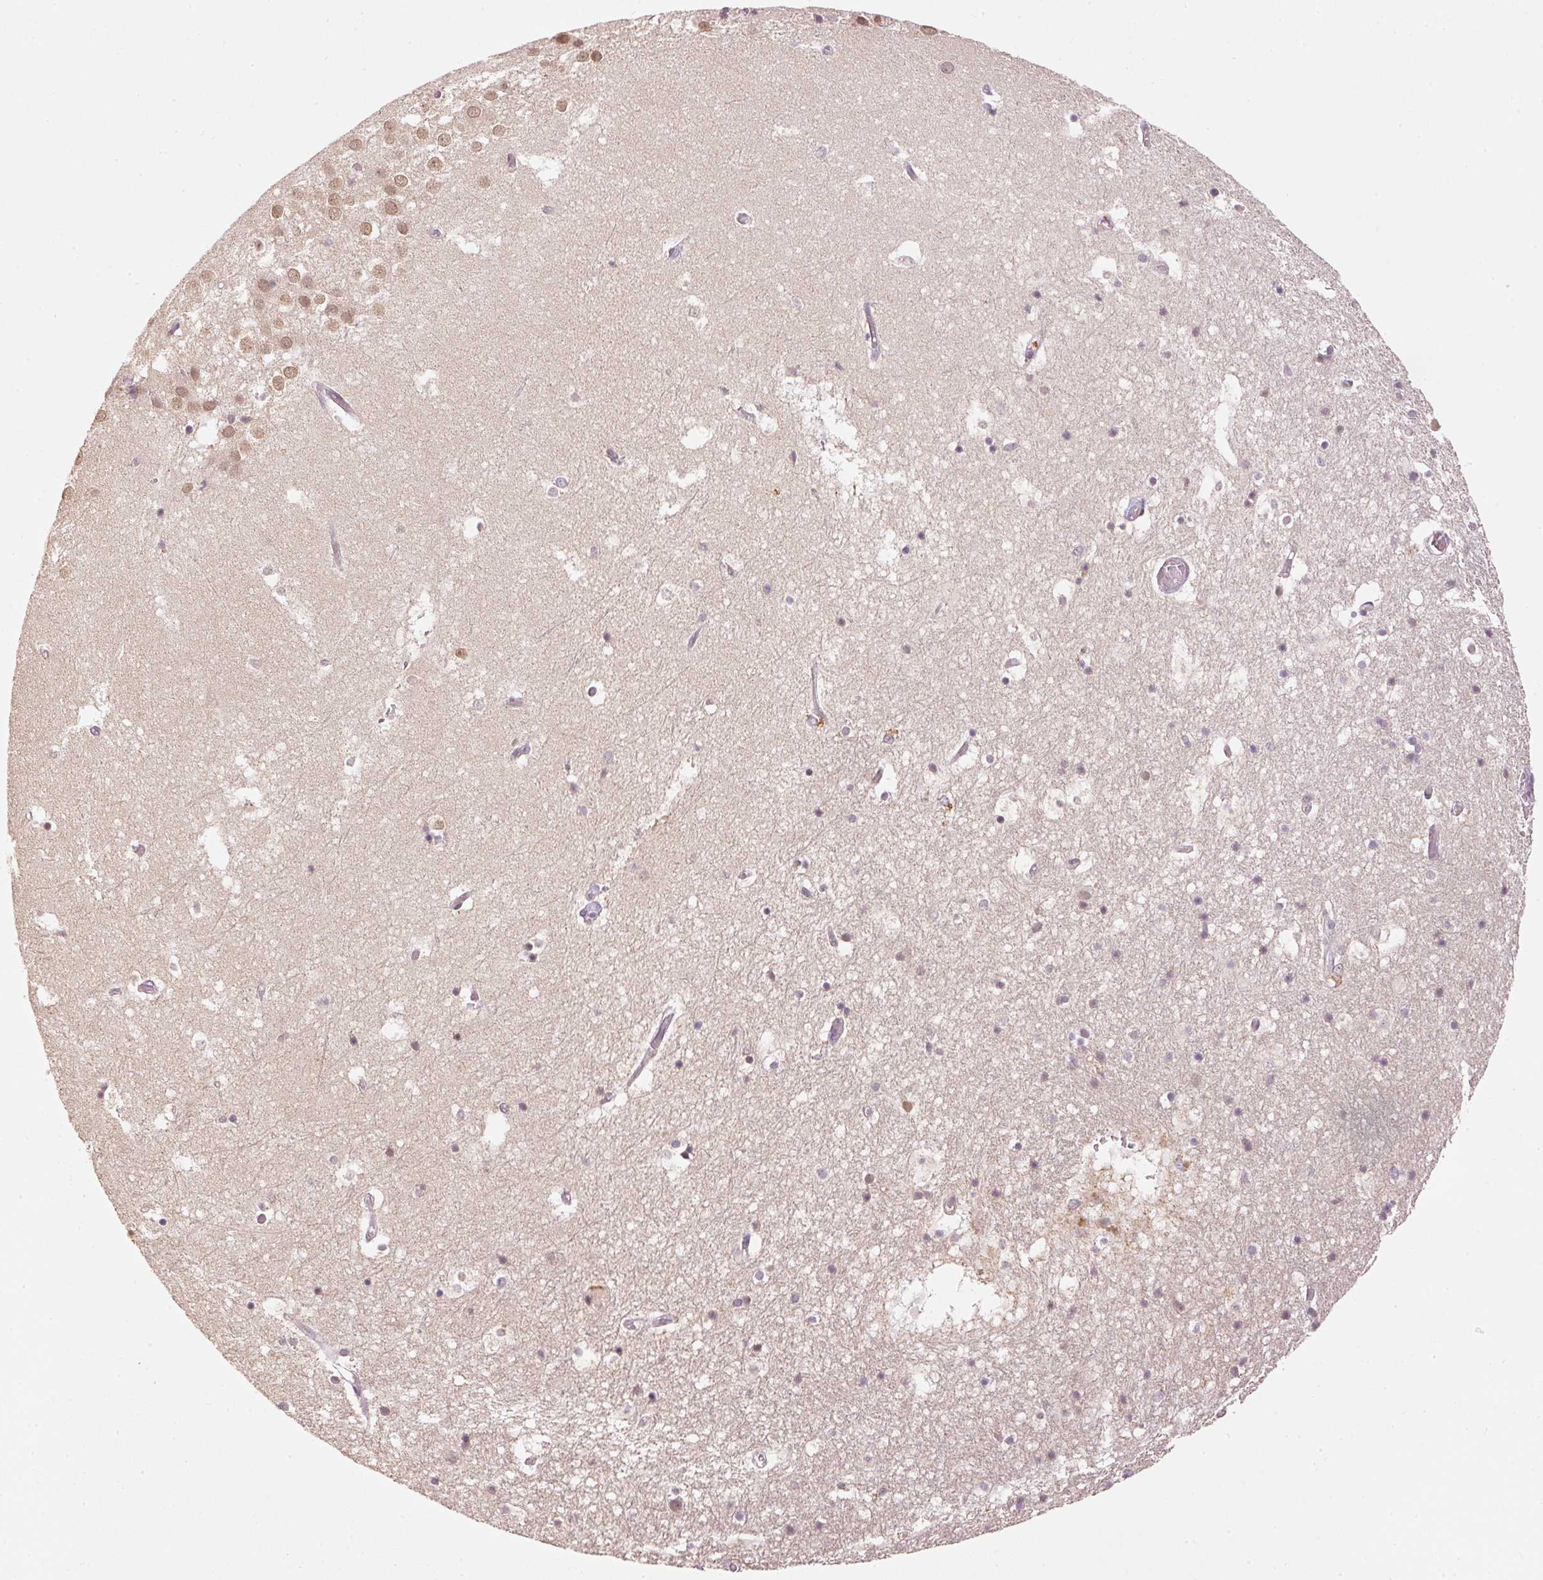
{"staining": {"intensity": "negative", "quantity": "none", "location": "none"}, "tissue": "cerebral cortex", "cell_type": "Endothelial cells", "image_type": "normal", "snomed": [{"axis": "morphology", "description": "Normal tissue, NOS"}, {"axis": "morphology", "description": "Inflammation, NOS"}, {"axis": "topography", "description": "Cerebral cortex"}], "caption": "Immunohistochemical staining of normal cerebral cortex demonstrates no significant staining in endothelial cells.", "gene": "MTHFD1L", "patient": {"sex": "male", "age": 6}}